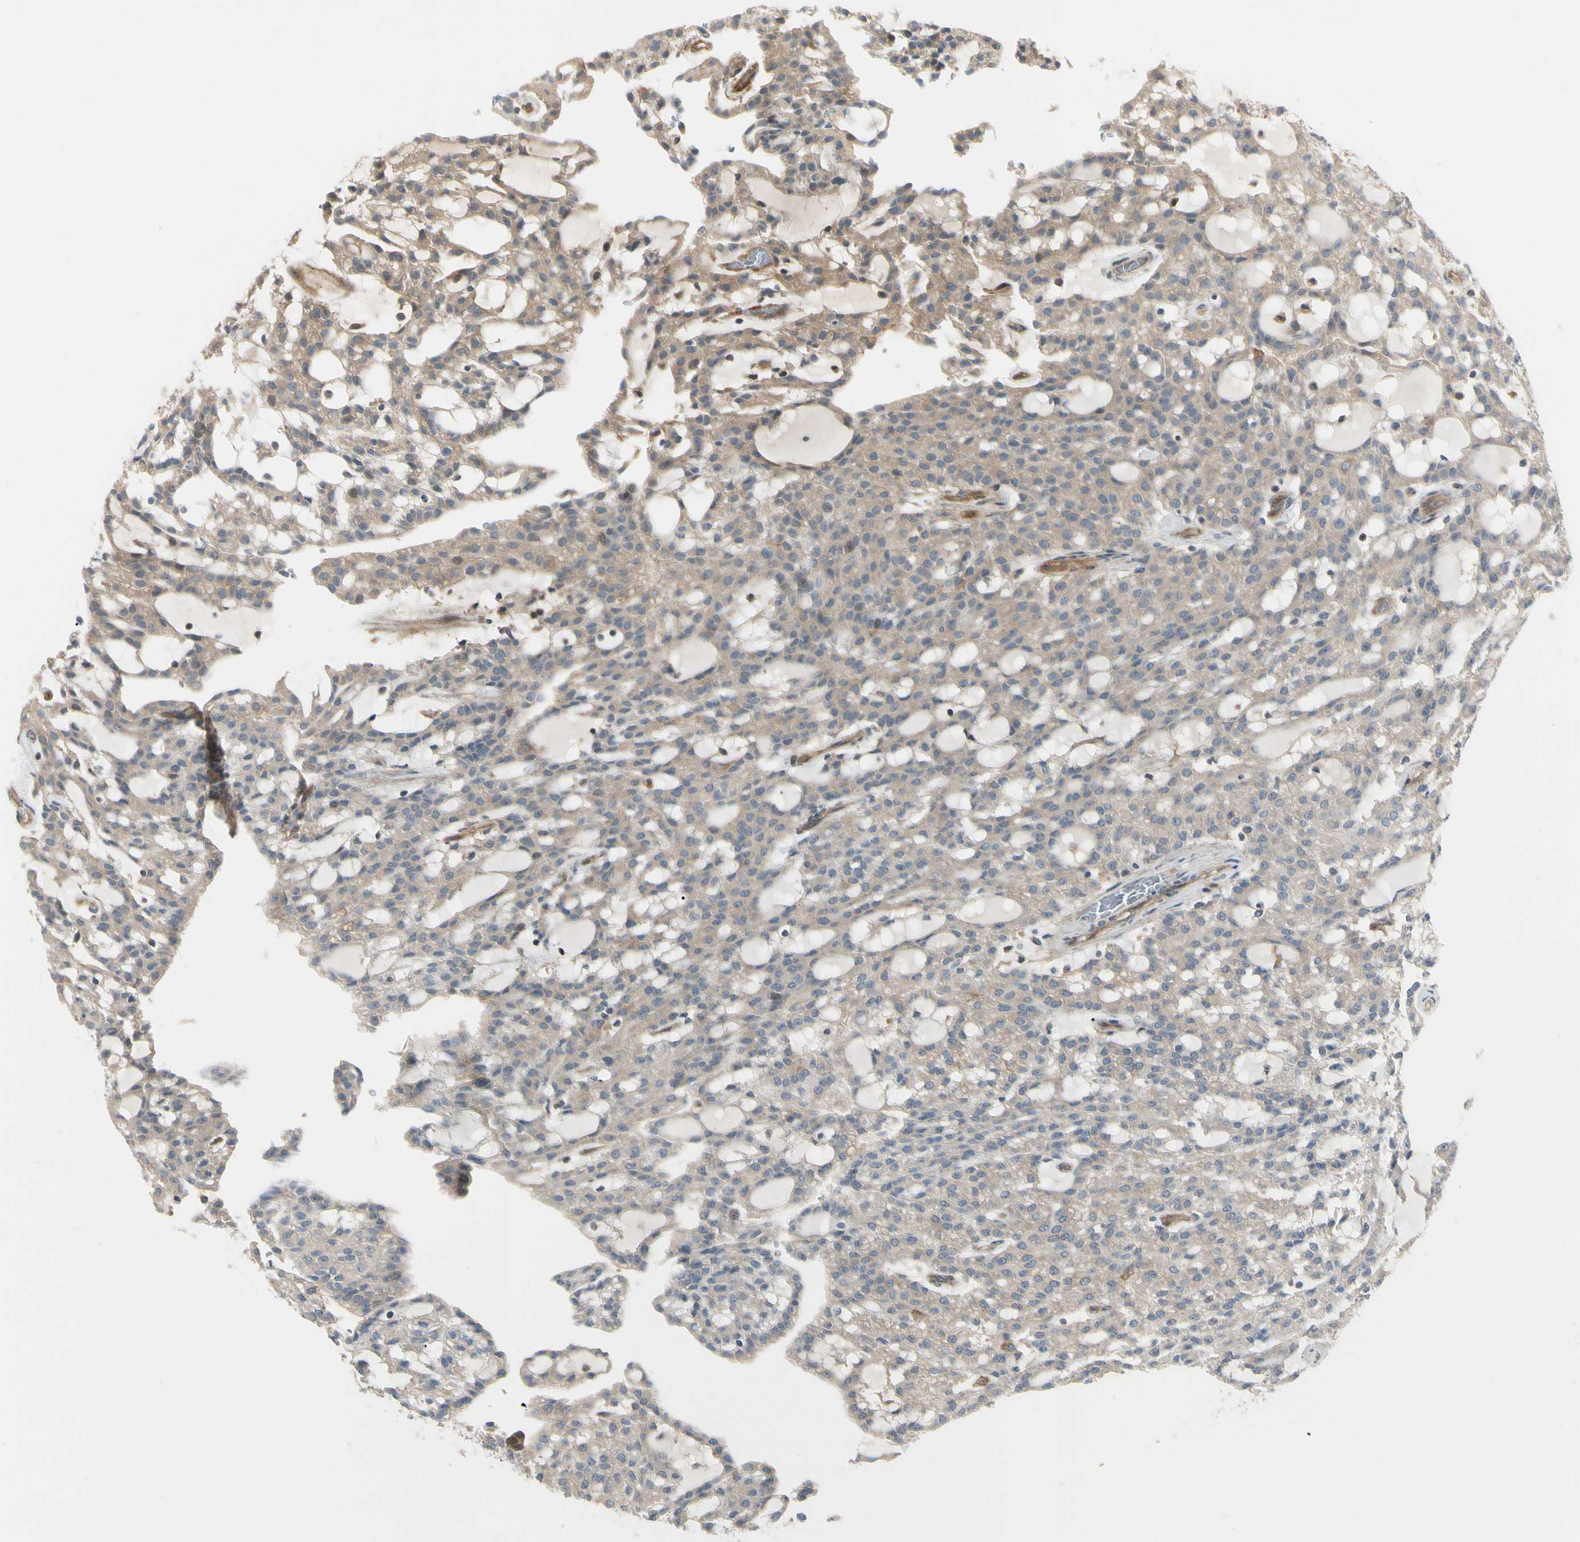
{"staining": {"intensity": "weak", "quantity": ">75%", "location": "cytoplasmic/membranous"}, "tissue": "renal cancer", "cell_type": "Tumor cells", "image_type": "cancer", "snomed": [{"axis": "morphology", "description": "Adenocarcinoma, NOS"}, {"axis": "topography", "description": "Kidney"}], "caption": "The histopathology image demonstrates immunohistochemical staining of renal adenocarcinoma. There is weak cytoplasmic/membranous expression is identified in approximately >75% of tumor cells. The staining was performed using DAB (3,3'-diaminobenzidine) to visualize the protein expression in brown, while the nuclei were stained in blue with hematoxylin (Magnification: 20x).", "gene": "F2R", "patient": {"sex": "male", "age": 63}}